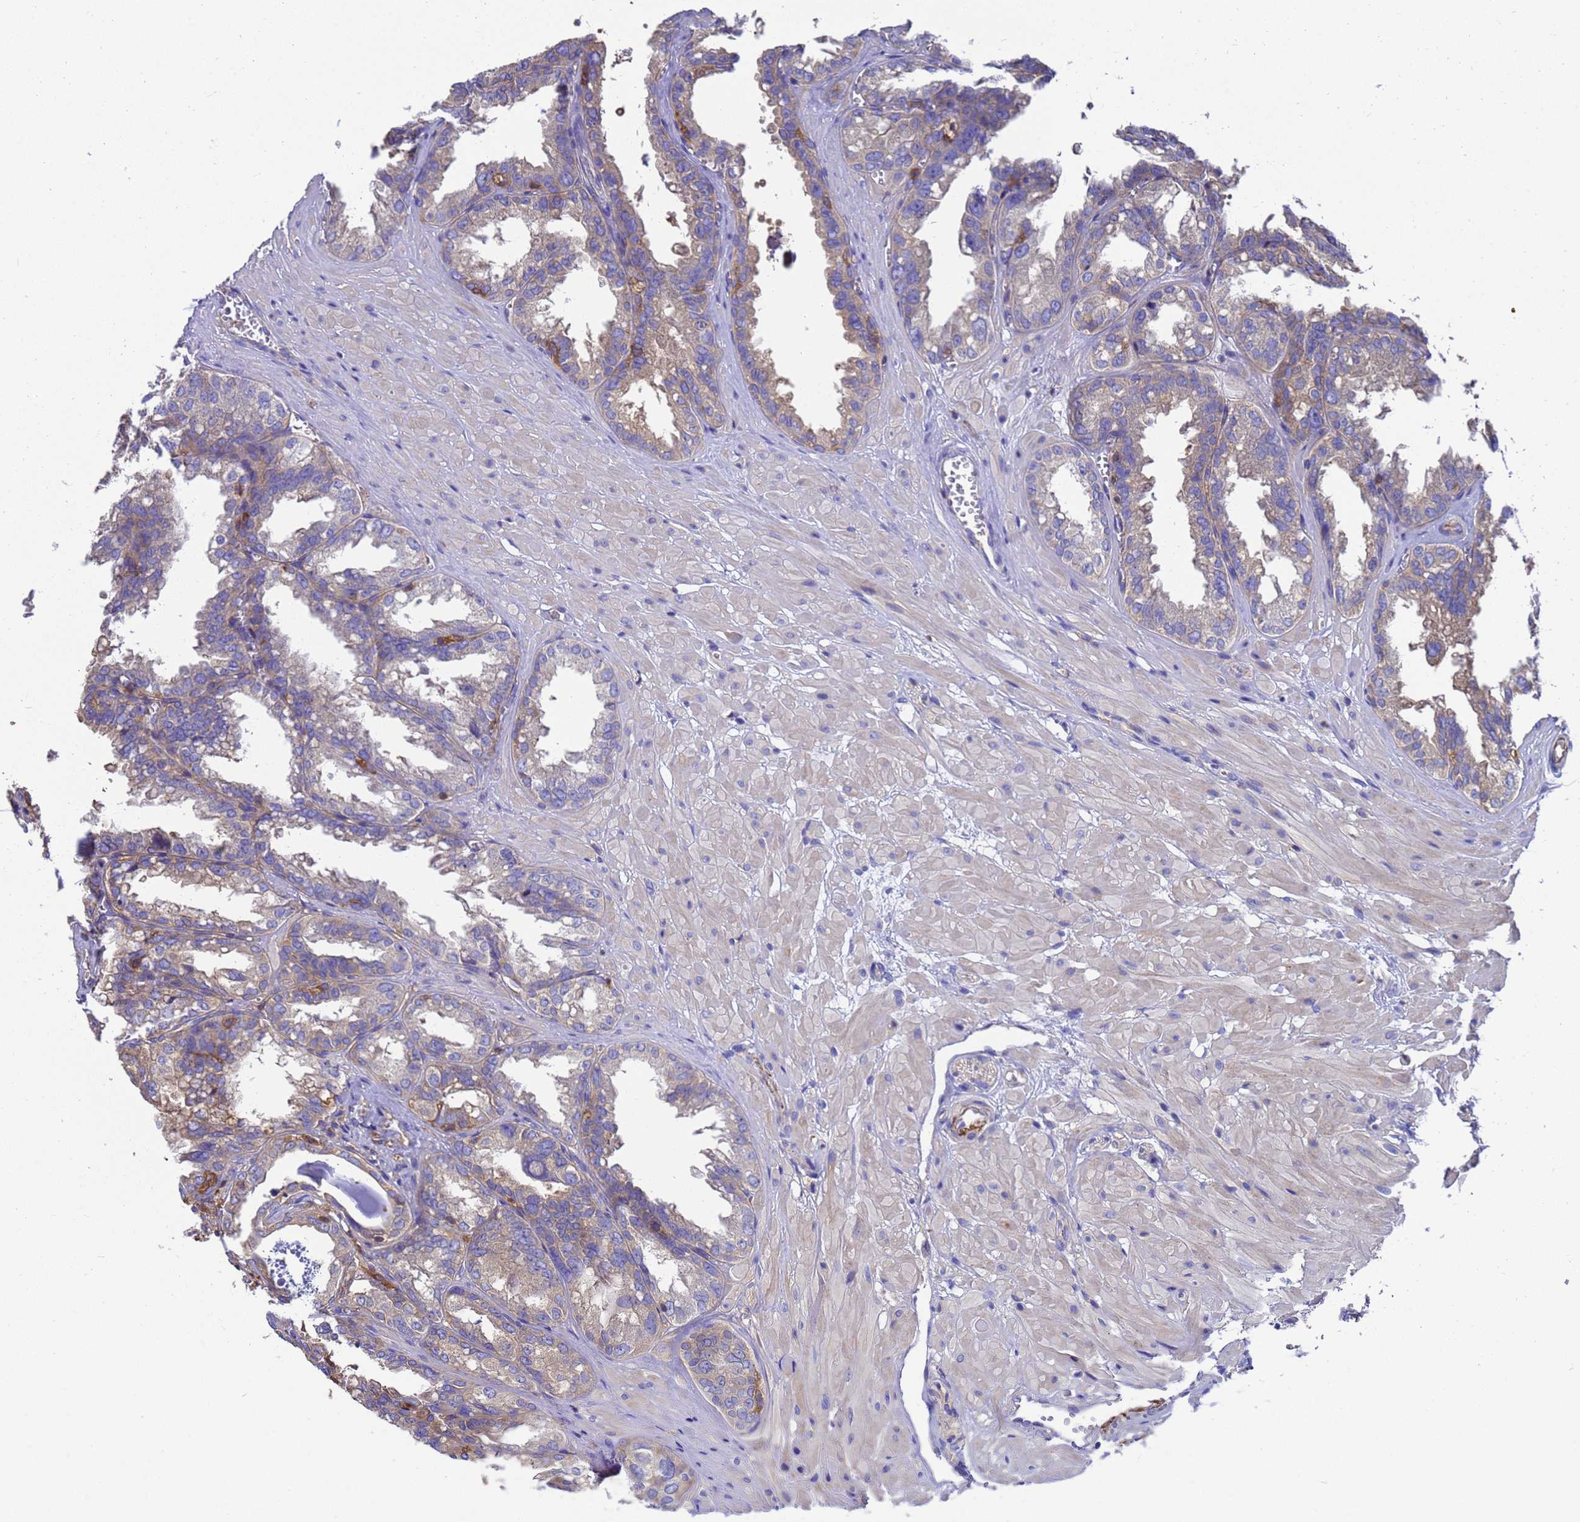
{"staining": {"intensity": "moderate", "quantity": "<25%", "location": "cytoplasmic/membranous"}, "tissue": "seminal vesicle", "cell_type": "Glandular cells", "image_type": "normal", "snomed": [{"axis": "morphology", "description": "Normal tissue, NOS"}, {"axis": "topography", "description": "Prostate"}, {"axis": "topography", "description": "Seminal veicle"}], "caption": "Immunohistochemistry (IHC) histopathology image of benign seminal vesicle: seminal vesicle stained using IHC exhibits low levels of moderate protein expression localized specifically in the cytoplasmic/membranous of glandular cells, appearing as a cytoplasmic/membranous brown color.", "gene": "ZNF235", "patient": {"sex": "male", "age": 51}}